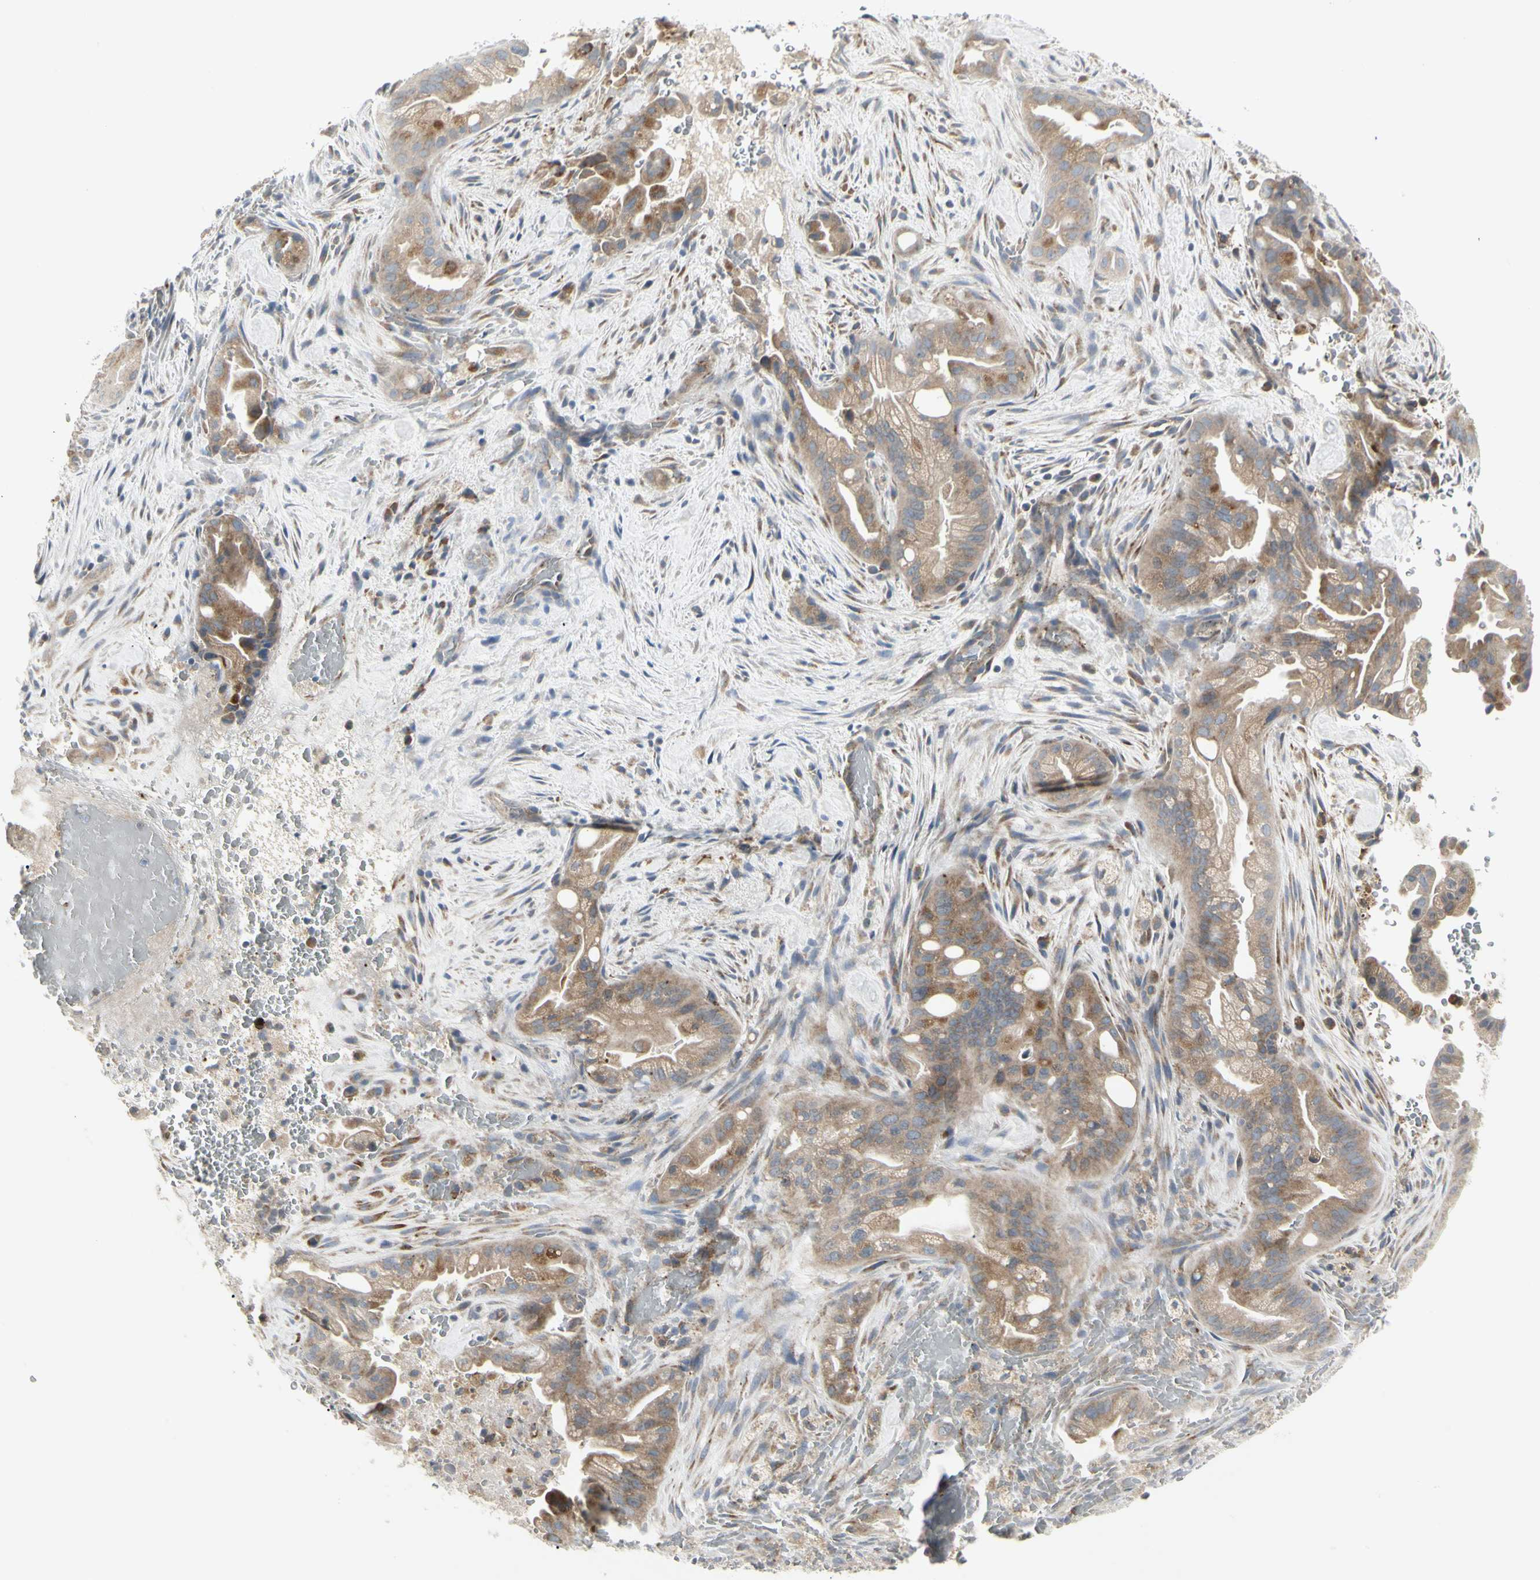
{"staining": {"intensity": "moderate", "quantity": ">75%", "location": "cytoplasmic/membranous"}, "tissue": "liver cancer", "cell_type": "Tumor cells", "image_type": "cancer", "snomed": [{"axis": "morphology", "description": "Cholangiocarcinoma"}, {"axis": "topography", "description": "Liver"}], "caption": "Brown immunohistochemical staining in liver cholangiocarcinoma demonstrates moderate cytoplasmic/membranous staining in approximately >75% of tumor cells.", "gene": "GRN", "patient": {"sex": "female", "age": 68}}